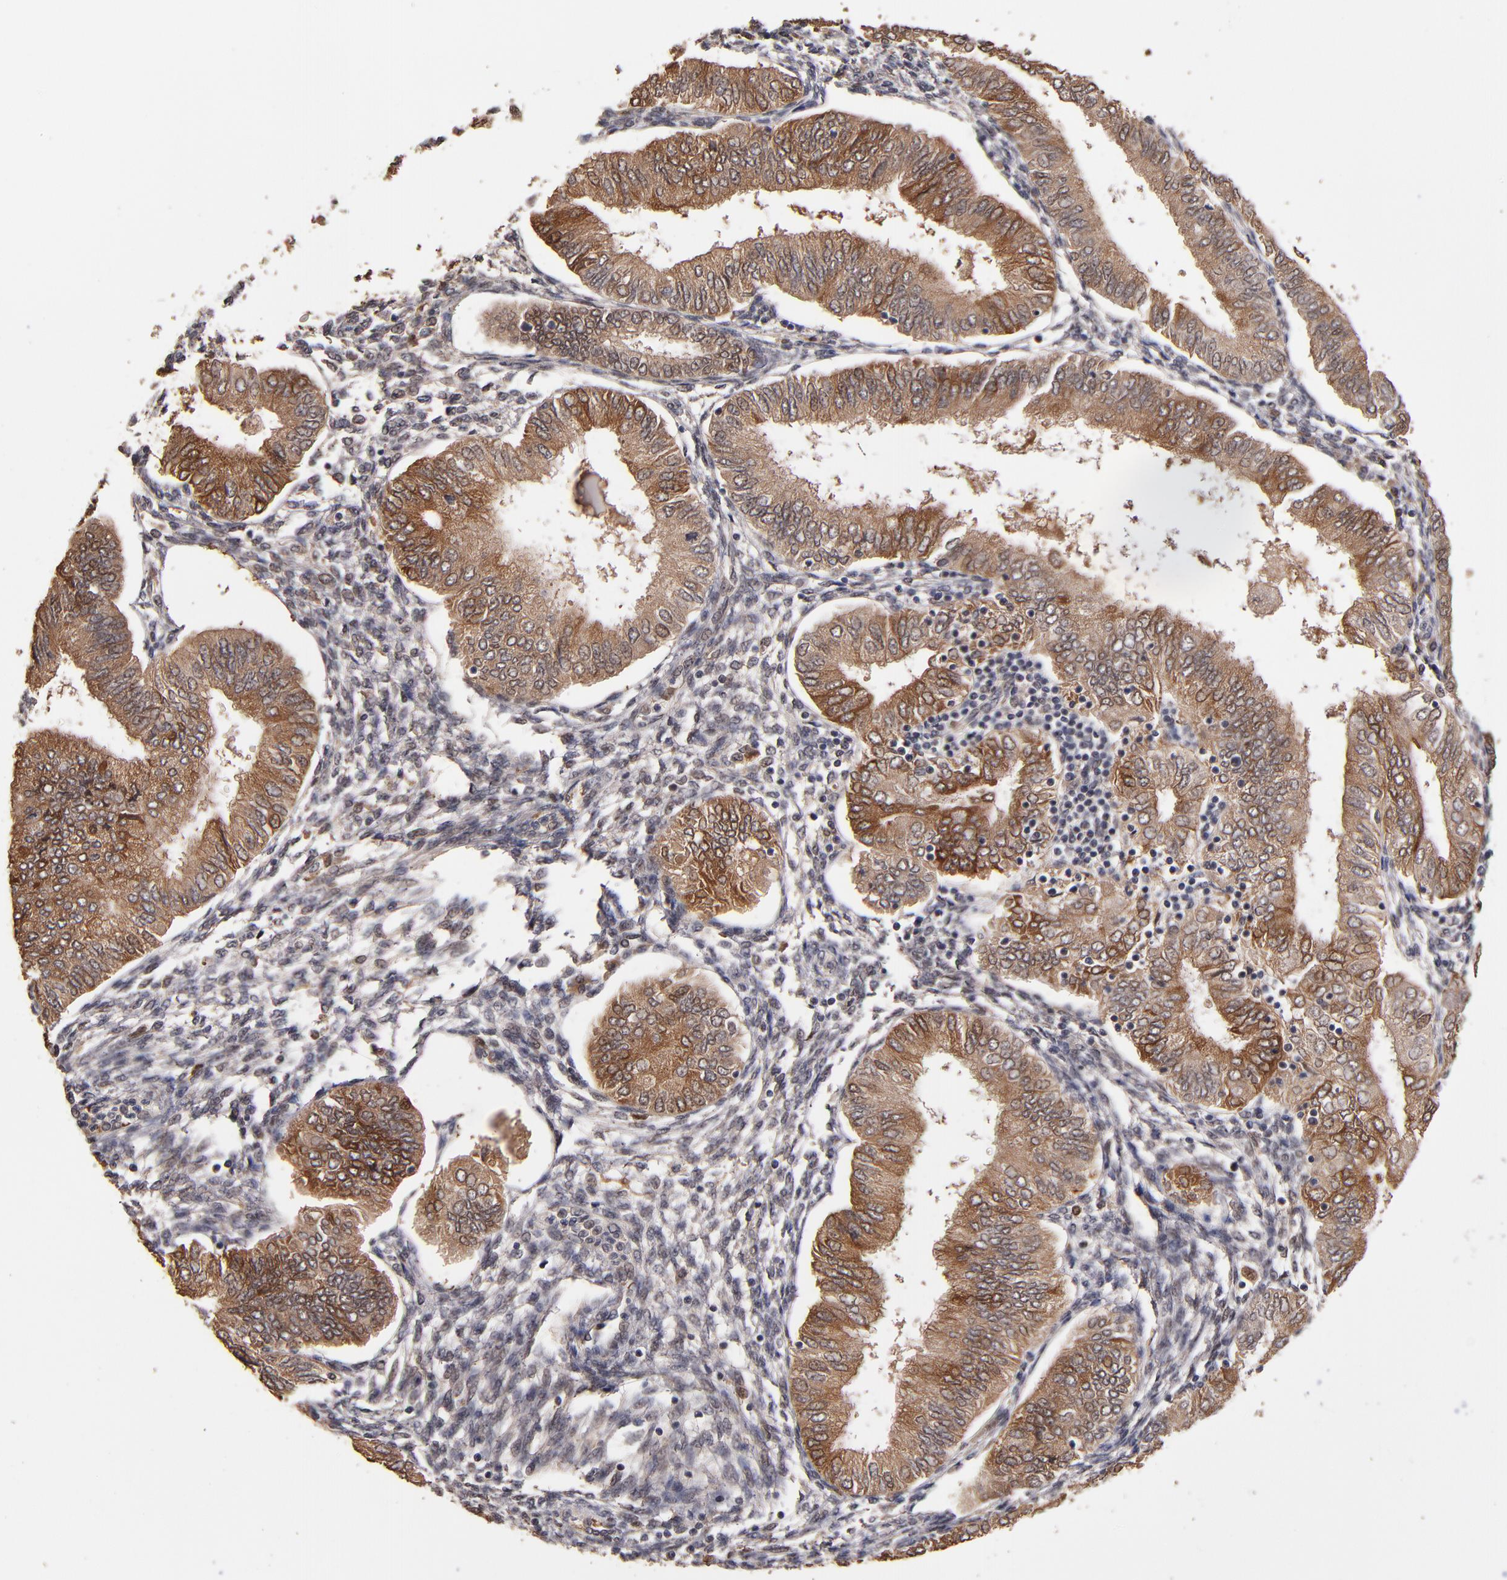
{"staining": {"intensity": "moderate", "quantity": ">75%", "location": "cytoplasmic/membranous"}, "tissue": "endometrial cancer", "cell_type": "Tumor cells", "image_type": "cancer", "snomed": [{"axis": "morphology", "description": "Adenocarcinoma, NOS"}, {"axis": "topography", "description": "Endometrium"}], "caption": "This image displays immunohistochemistry staining of endometrial adenocarcinoma, with medium moderate cytoplasmic/membranous positivity in about >75% of tumor cells.", "gene": "EAPP", "patient": {"sex": "female", "age": 51}}